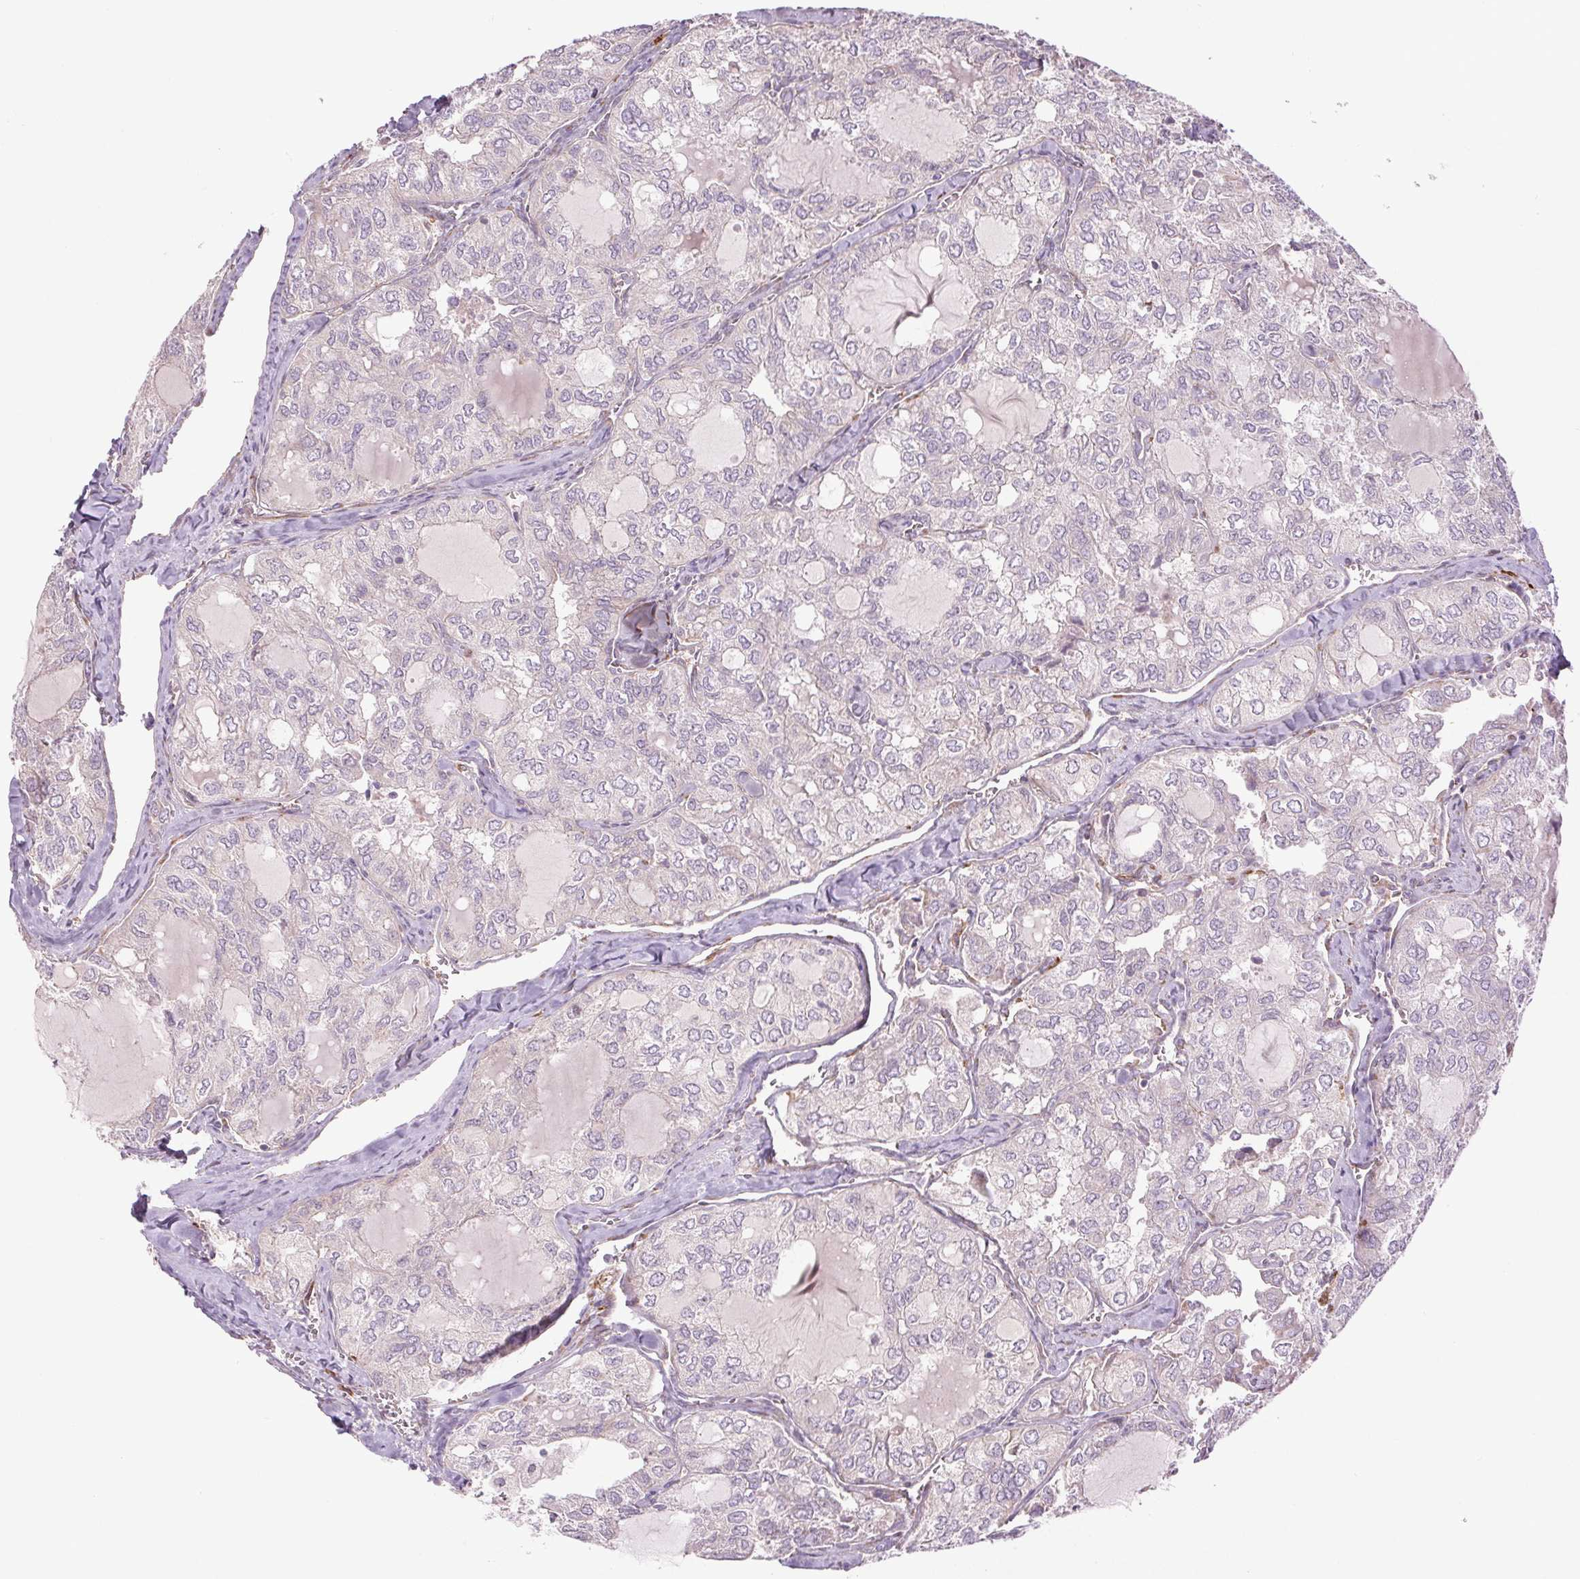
{"staining": {"intensity": "negative", "quantity": "none", "location": "none"}, "tissue": "thyroid cancer", "cell_type": "Tumor cells", "image_type": "cancer", "snomed": [{"axis": "morphology", "description": "Follicular adenoma carcinoma, NOS"}, {"axis": "topography", "description": "Thyroid gland"}], "caption": "Immunohistochemistry (IHC) histopathology image of neoplastic tissue: thyroid cancer stained with DAB shows no significant protein positivity in tumor cells.", "gene": "METTL17", "patient": {"sex": "male", "age": 75}}